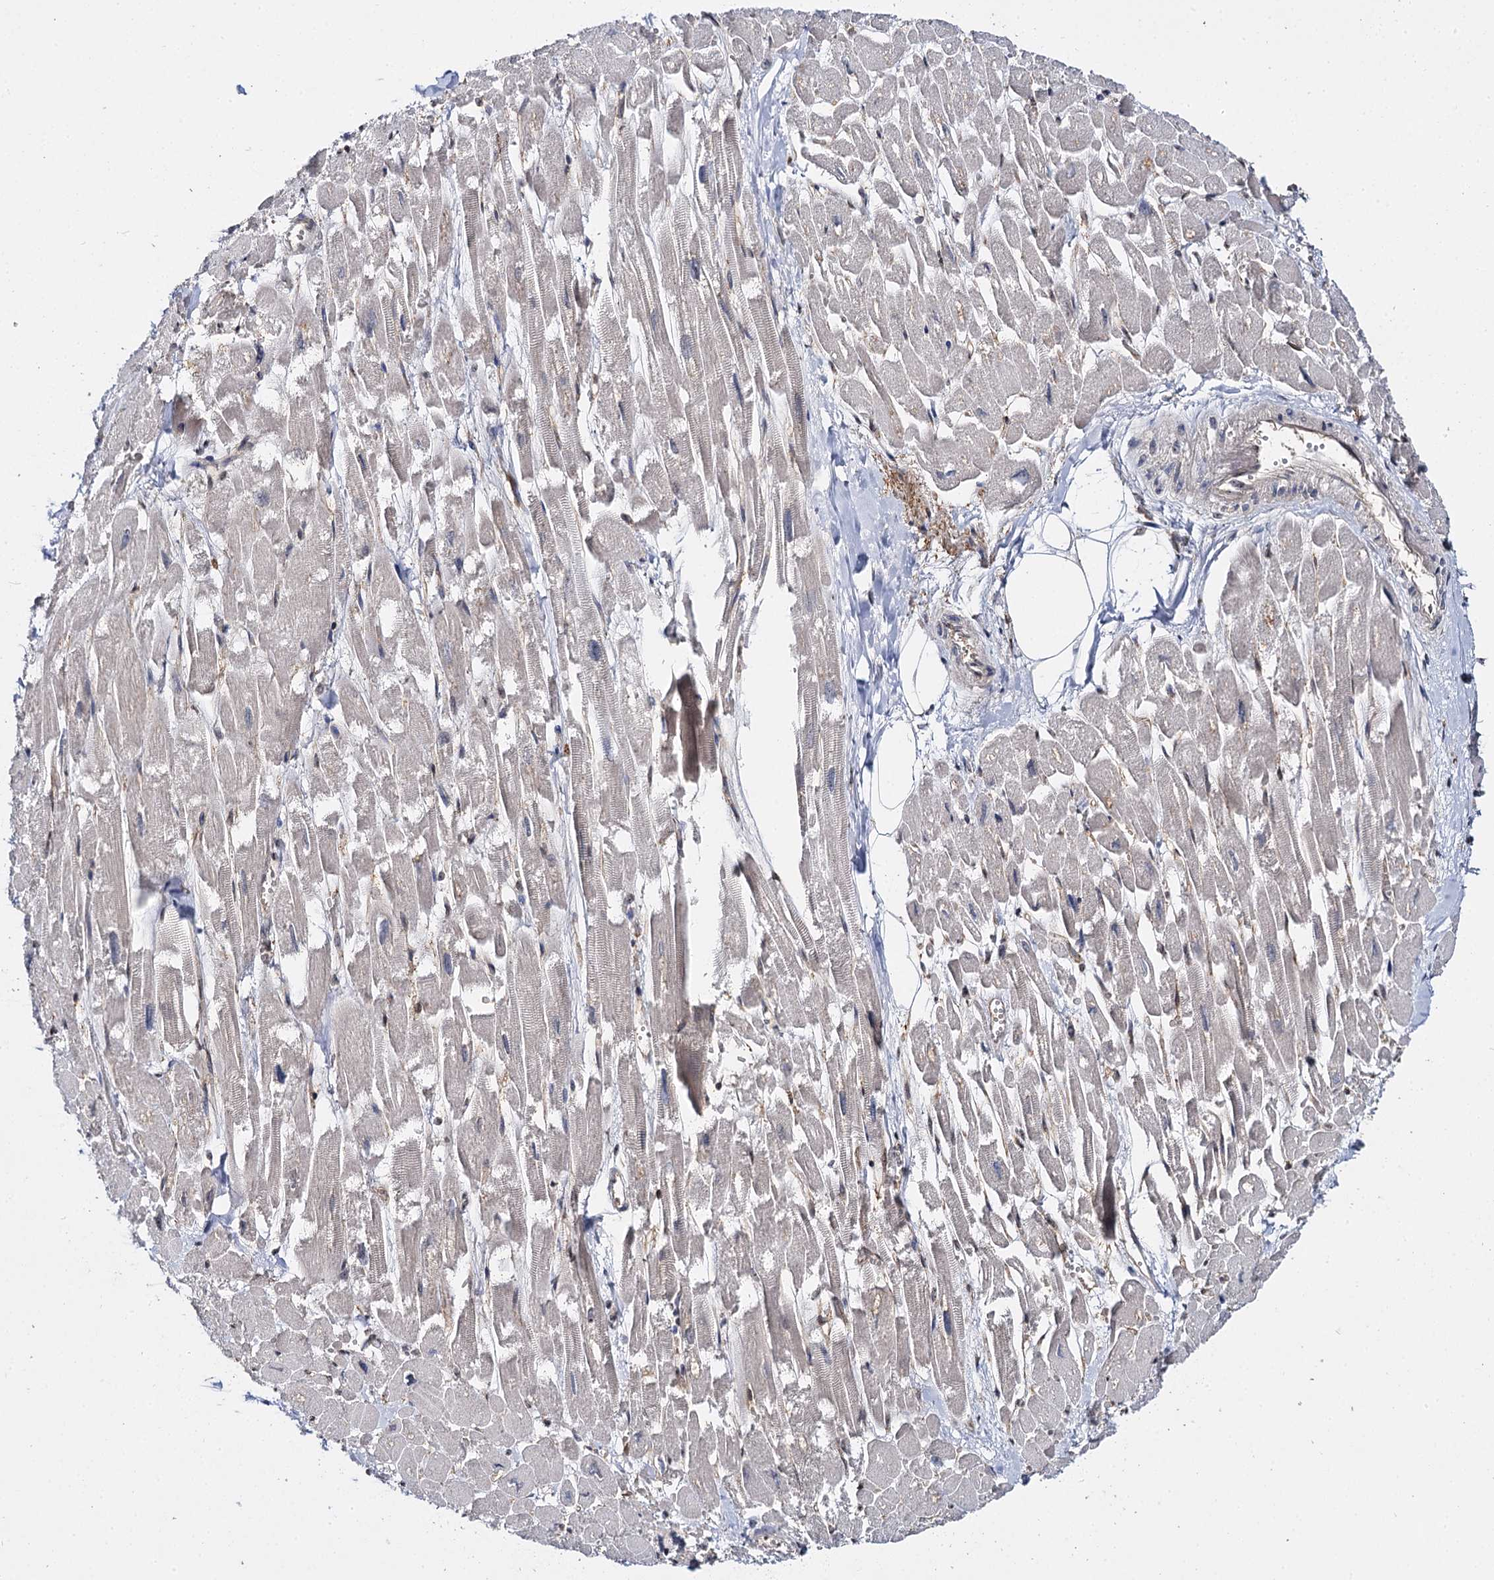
{"staining": {"intensity": "moderate", "quantity": "<25%", "location": "cytoplasmic/membranous,nuclear"}, "tissue": "heart muscle", "cell_type": "Cardiomyocytes", "image_type": "normal", "snomed": [{"axis": "morphology", "description": "Normal tissue, NOS"}, {"axis": "topography", "description": "Heart"}], "caption": "This histopathology image displays normal heart muscle stained with immunohistochemistry to label a protein in brown. The cytoplasmic/membranous,nuclear of cardiomyocytes show moderate positivity for the protein. Nuclei are counter-stained blue.", "gene": "SUPT20H", "patient": {"sex": "male", "age": 54}}